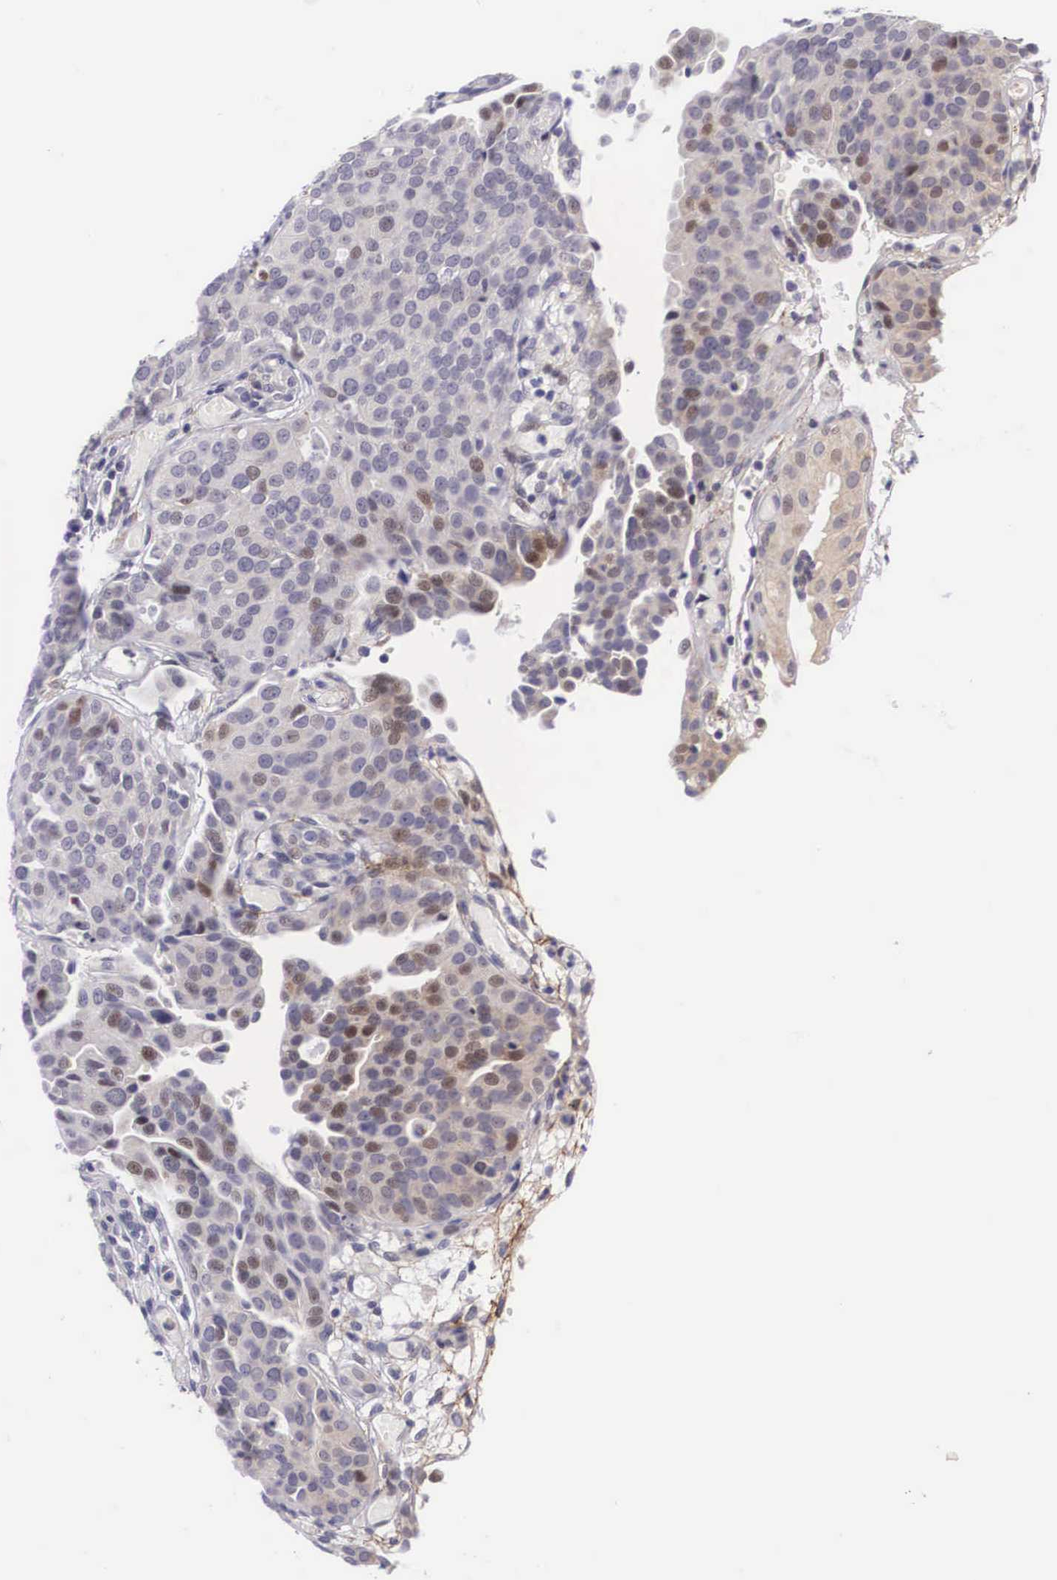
{"staining": {"intensity": "moderate", "quantity": "25%-75%", "location": "cytoplasmic/membranous,nuclear"}, "tissue": "urothelial cancer", "cell_type": "Tumor cells", "image_type": "cancer", "snomed": [{"axis": "morphology", "description": "Urothelial carcinoma, High grade"}, {"axis": "topography", "description": "Urinary bladder"}], "caption": "Immunohistochemical staining of high-grade urothelial carcinoma displays moderate cytoplasmic/membranous and nuclear protein expression in about 25%-75% of tumor cells.", "gene": "EMID1", "patient": {"sex": "male", "age": 78}}